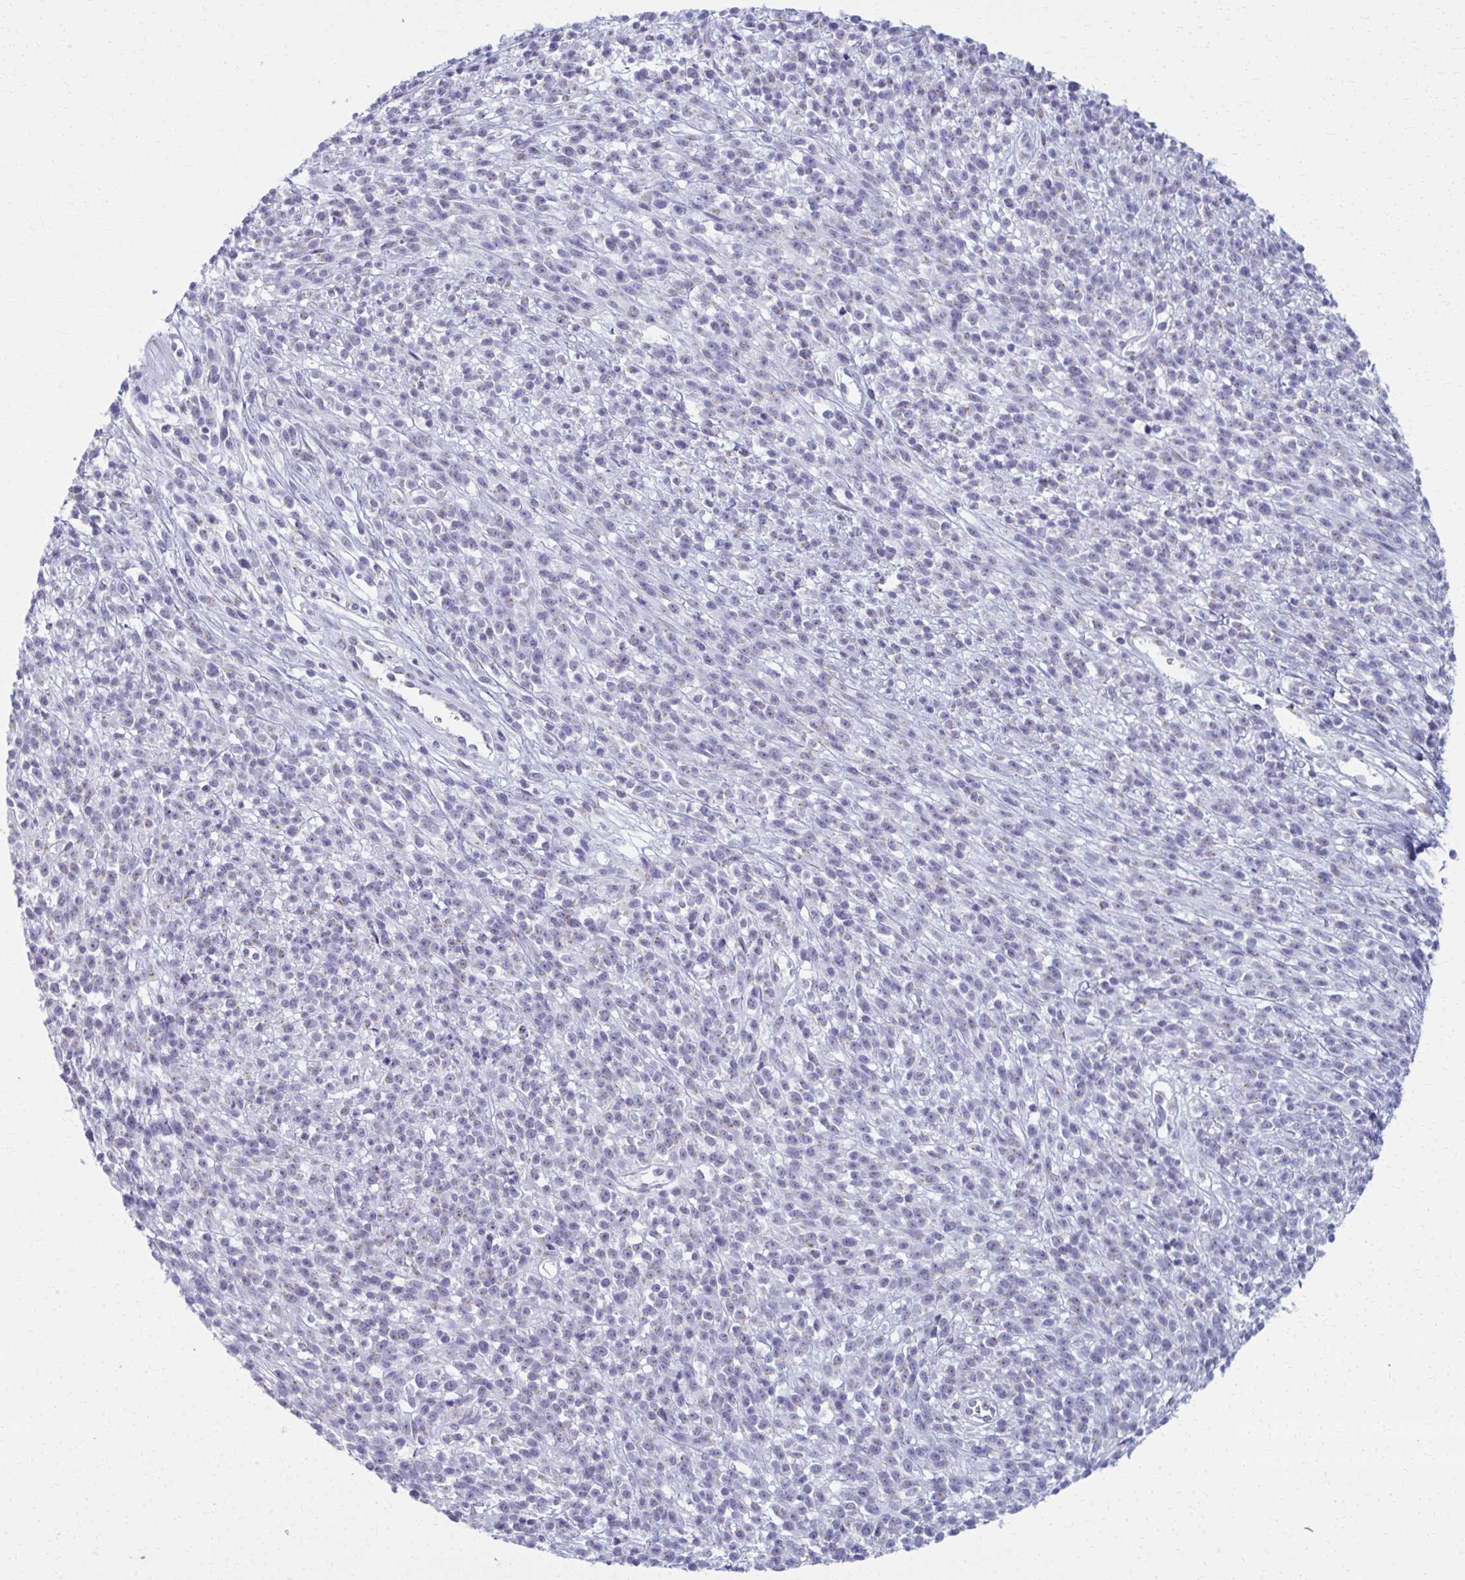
{"staining": {"intensity": "negative", "quantity": "none", "location": "none"}, "tissue": "melanoma", "cell_type": "Tumor cells", "image_type": "cancer", "snomed": [{"axis": "morphology", "description": "Malignant melanoma, NOS"}, {"axis": "topography", "description": "Skin"}, {"axis": "topography", "description": "Skin of trunk"}], "caption": "IHC of melanoma reveals no expression in tumor cells. Nuclei are stained in blue.", "gene": "SCLY", "patient": {"sex": "male", "age": 74}}